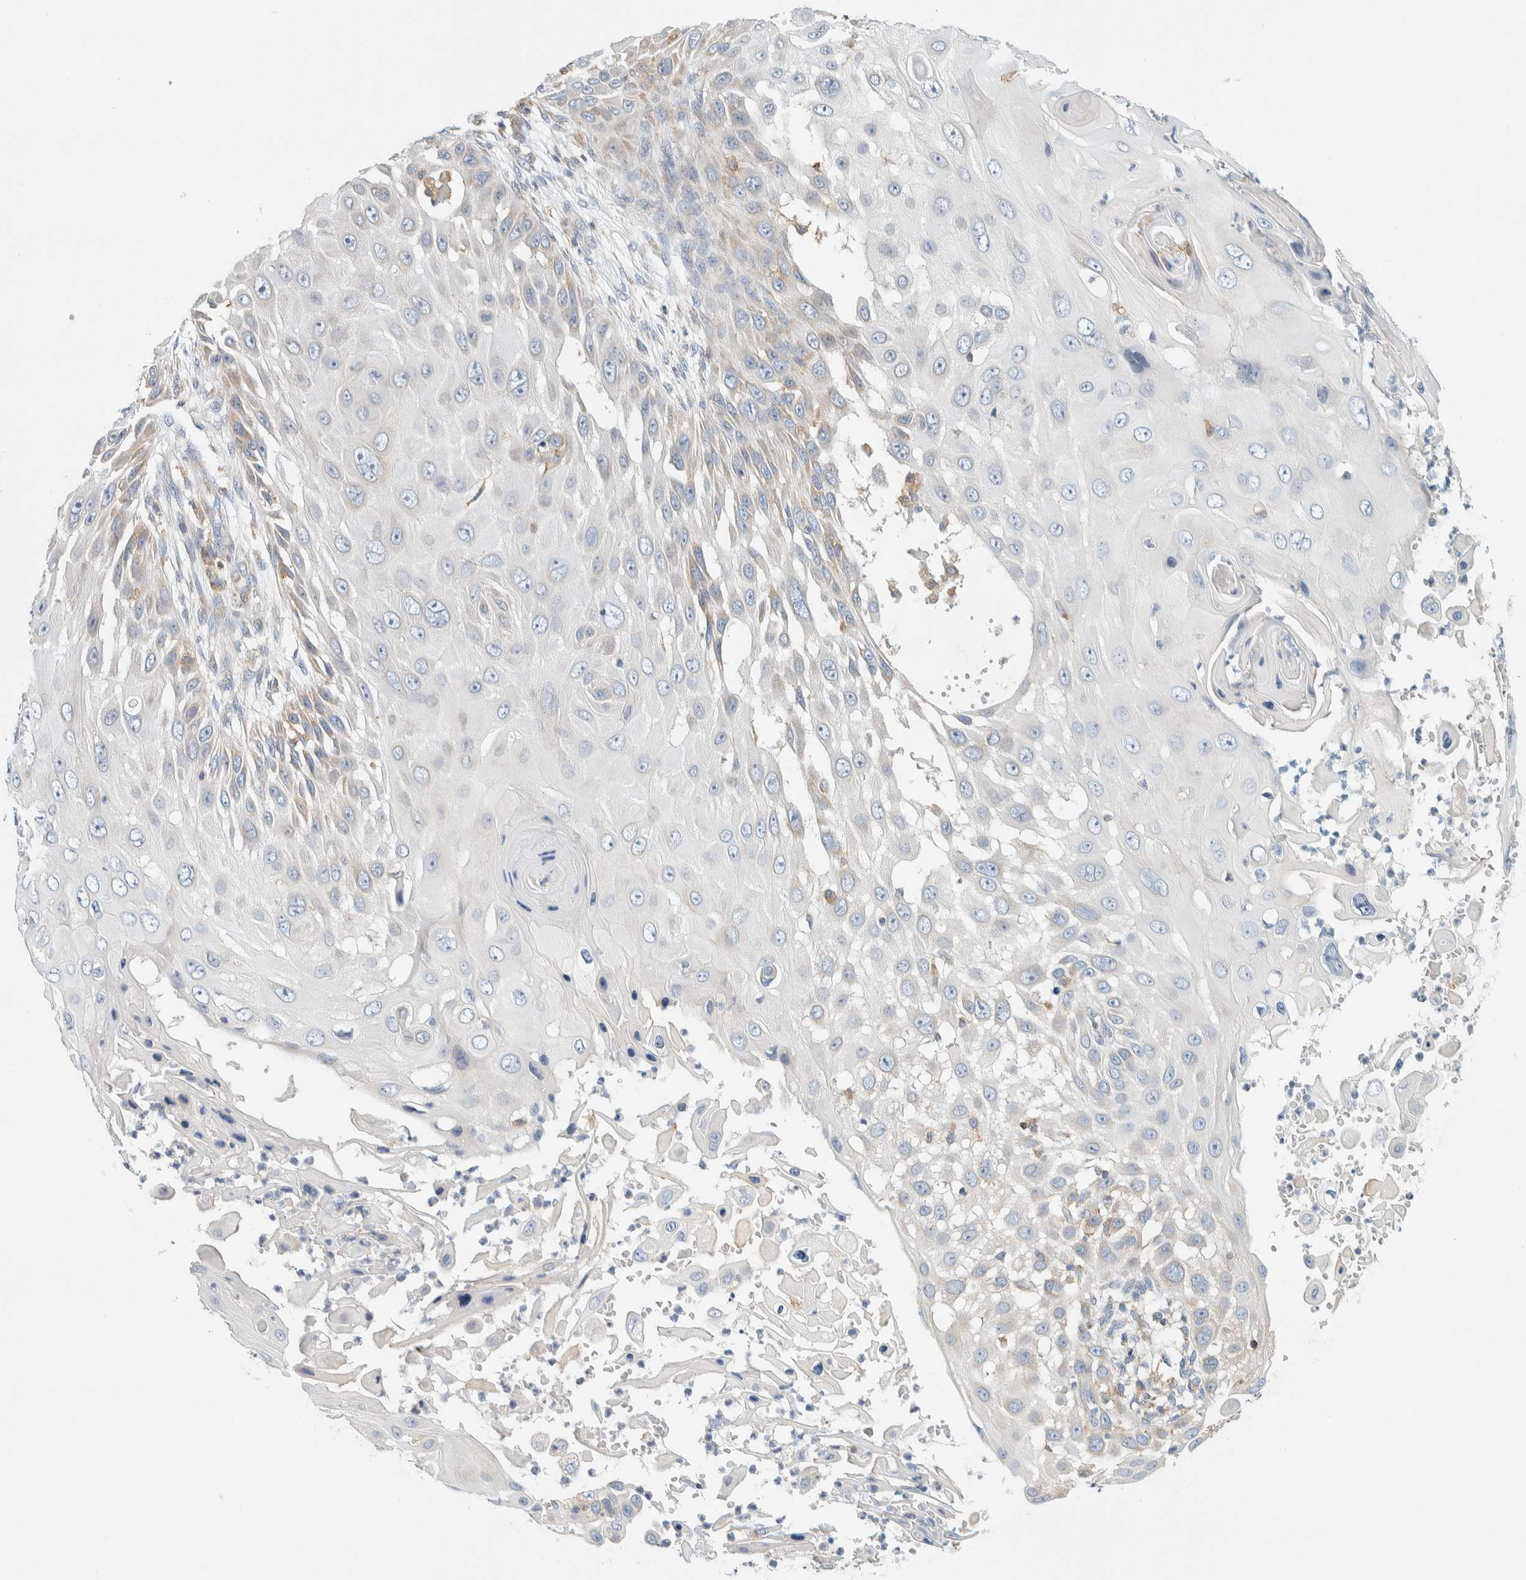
{"staining": {"intensity": "weak", "quantity": "<25%", "location": "cytoplasmic/membranous"}, "tissue": "skin cancer", "cell_type": "Tumor cells", "image_type": "cancer", "snomed": [{"axis": "morphology", "description": "Squamous cell carcinoma, NOS"}, {"axis": "topography", "description": "Skin"}], "caption": "This photomicrograph is of skin cancer stained with IHC to label a protein in brown with the nuclei are counter-stained blue. There is no expression in tumor cells.", "gene": "CCDC57", "patient": {"sex": "female", "age": 44}}